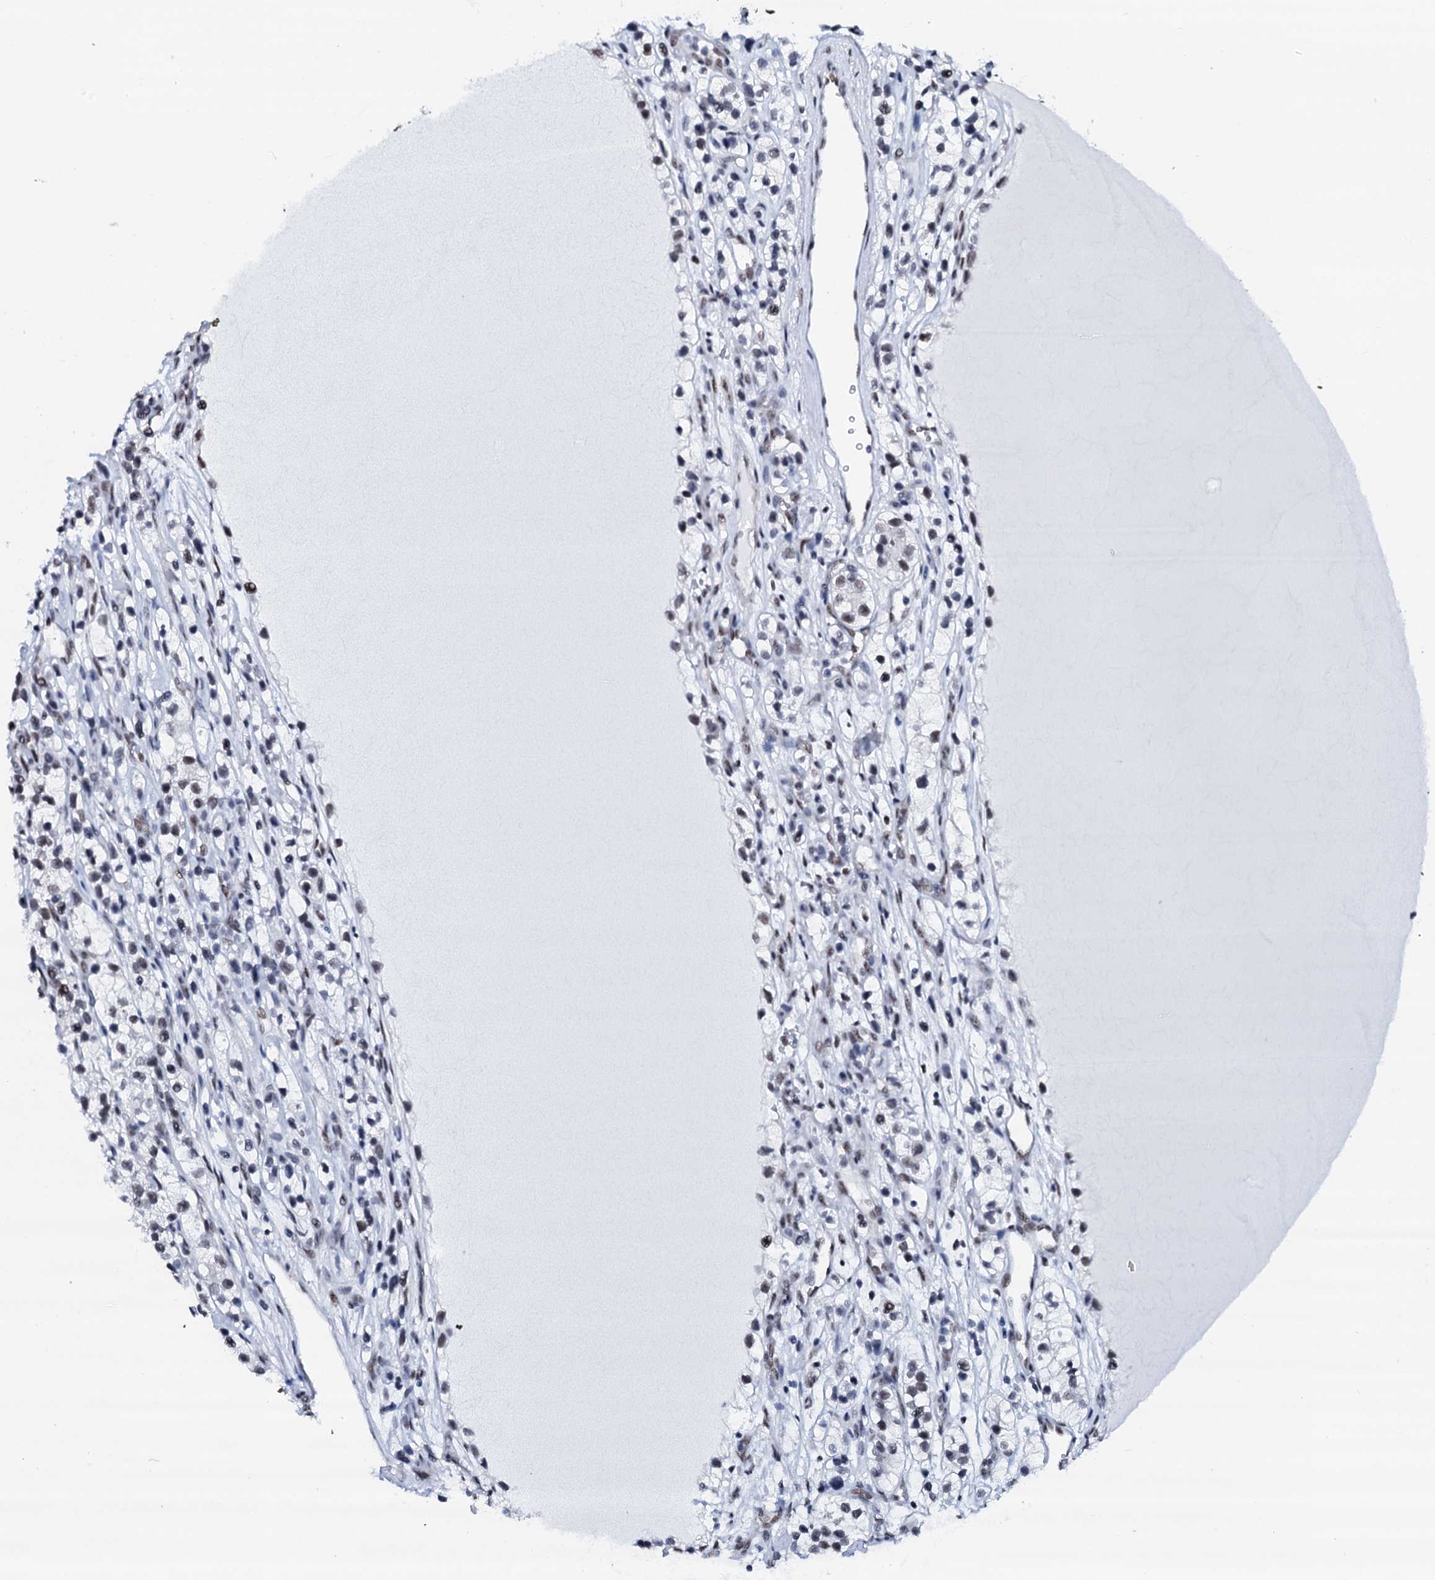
{"staining": {"intensity": "weak", "quantity": "25%-75%", "location": "nuclear"}, "tissue": "renal cancer", "cell_type": "Tumor cells", "image_type": "cancer", "snomed": [{"axis": "morphology", "description": "Adenocarcinoma, NOS"}, {"axis": "topography", "description": "Kidney"}], "caption": "Brown immunohistochemical staining in human renal cancer displays weak nuclear staining in approximately 25%-75% of tumor cells.", "gene": "NKAPD1", "patient": {"sex": "female", "age": 57}}